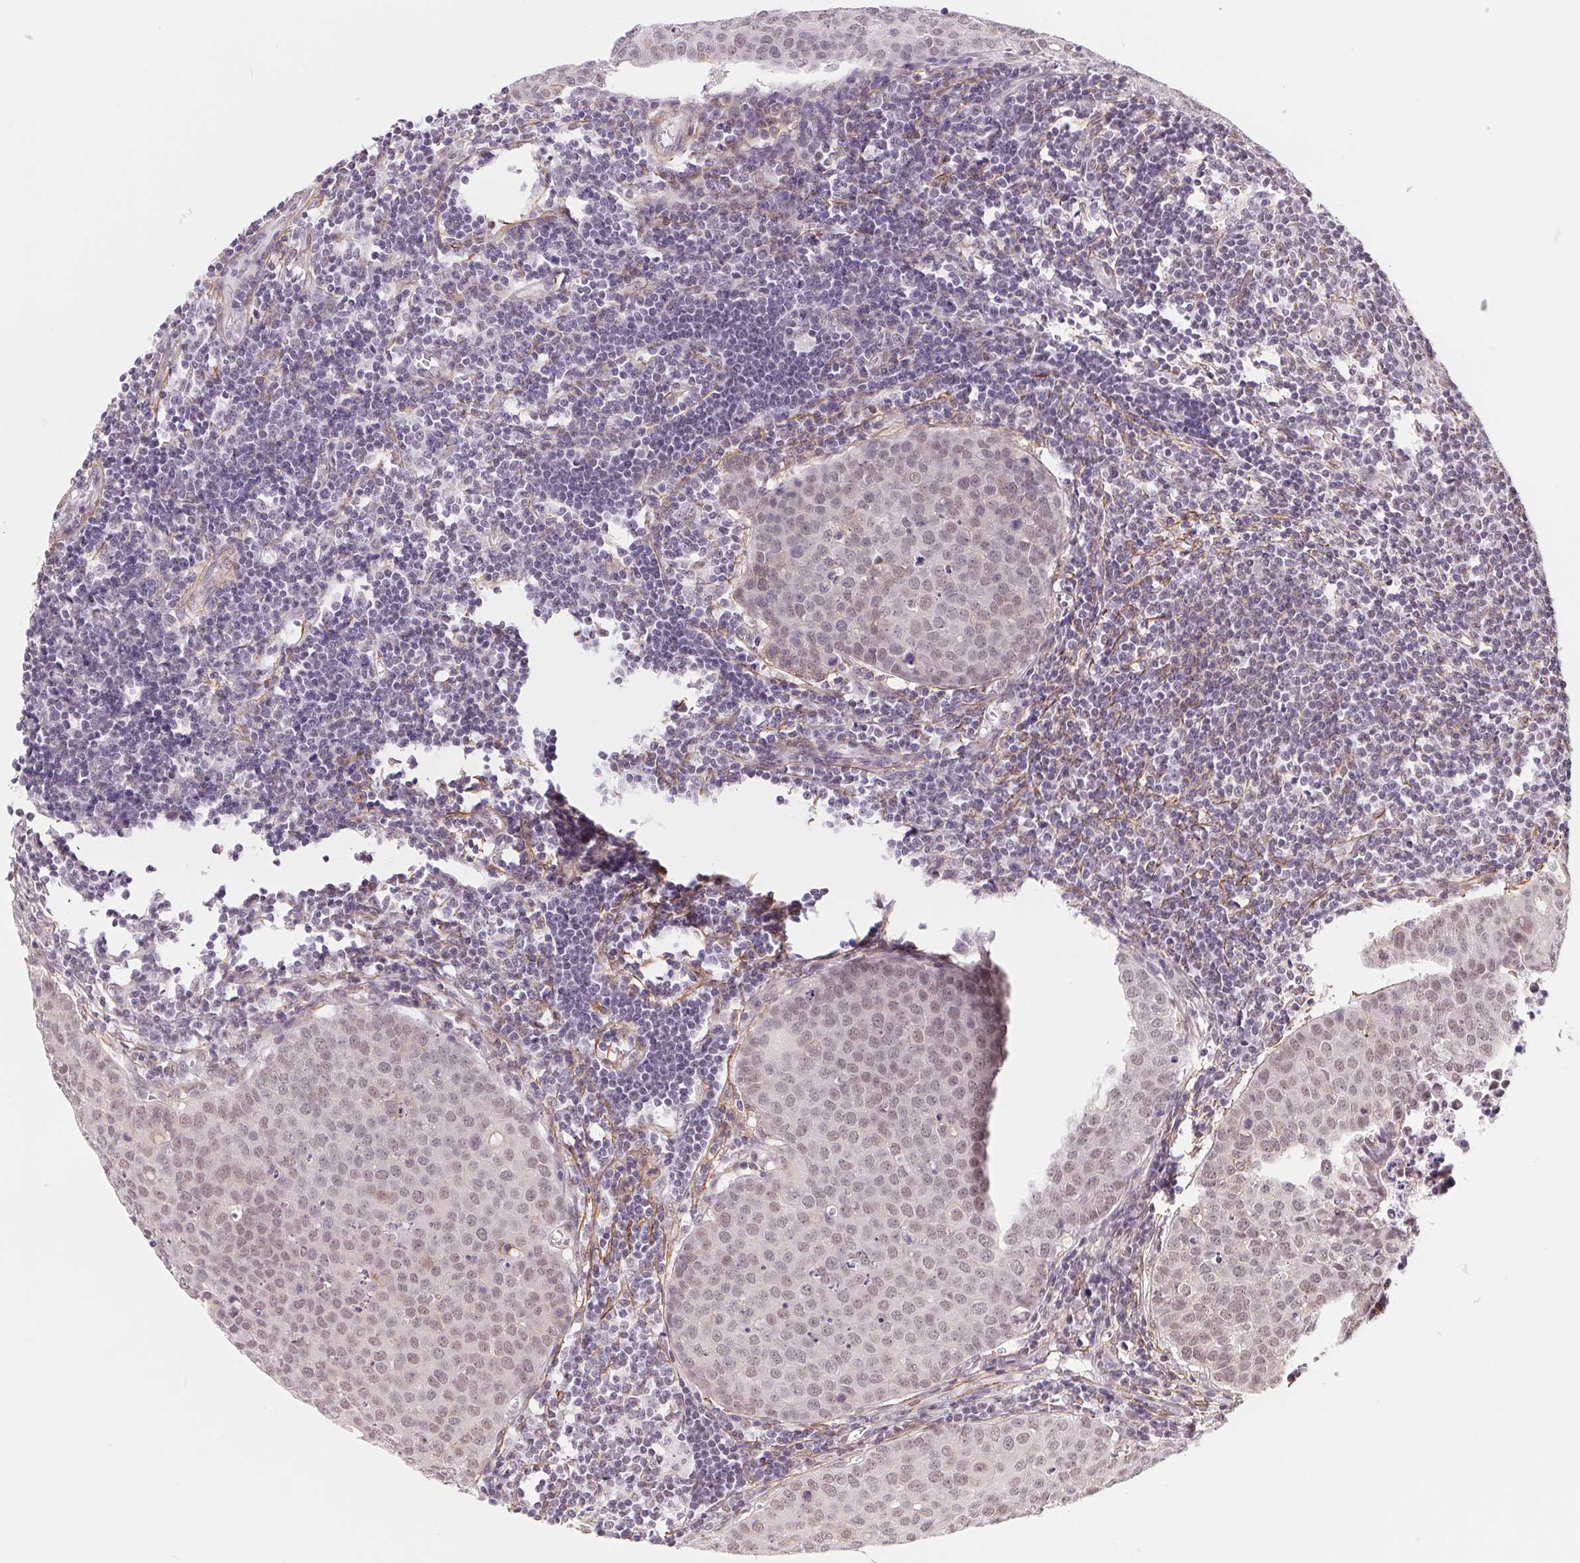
{"staining": {"intensity": "weak", "quantity": "<25%", "location": "nuclear"}, "tissue": "carcinoid", "cell_type": "Tumor cells", "image_type": "cancer", "snomed": [{"axis": "morphology", "description": "Carcinoid, malignant, NOS"}, {"axis": "topography", "description": "Colon"}], "caption": "Malignant carcinoid was stained to show a protein in brown. There is no significant positivity in tumor cells. The staining was performed using DAB to visualize the protein expression in brown, while the nuclei were stained in blue with hematoxylin (Magnification: 20x).", "gene": "BCAT1", "patient": {"sex": "male", "age": 81}}